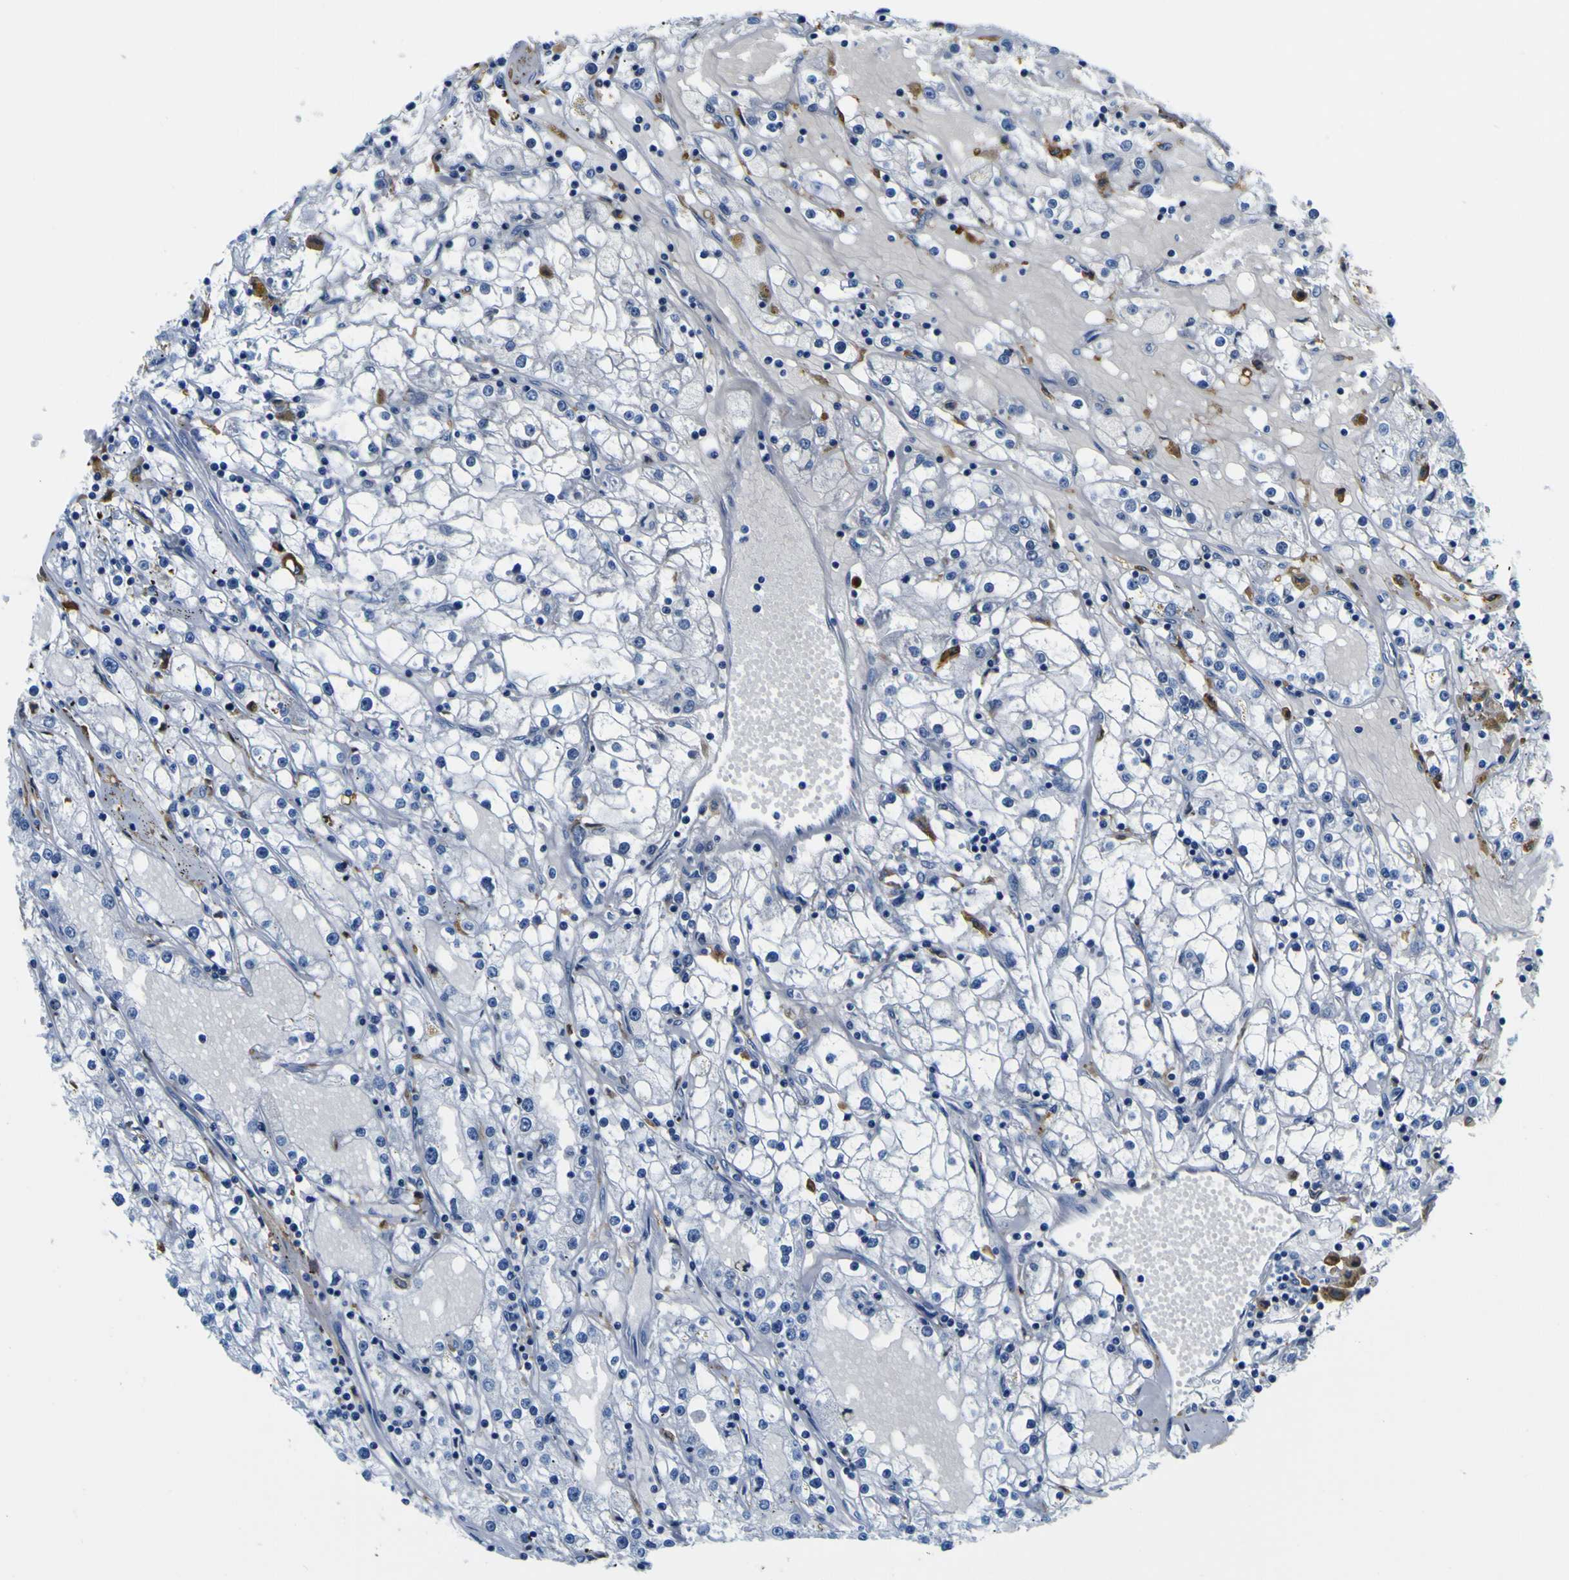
{"staining": {"intensity": "negative", "quantity": "none", "location": "none"}, "tissue": "renal cancer", "cell_type": "Tumor cells", "image_type": "cancer", "snomed": [{"axis": "morphology", "description": "Adenocarcinoma, NOS"}, {"axis": "topography", "description": "Kidney"}], "caption": "Tumor cells show no significant protein expression in renal cancer (adenocarcinoma). (Brightfield microscopy of DAB (3,3'-diaminobenzidine) IHC at high magnification).", "gene": "POSTN", "patient": {"sex": "male", "age": 56}}